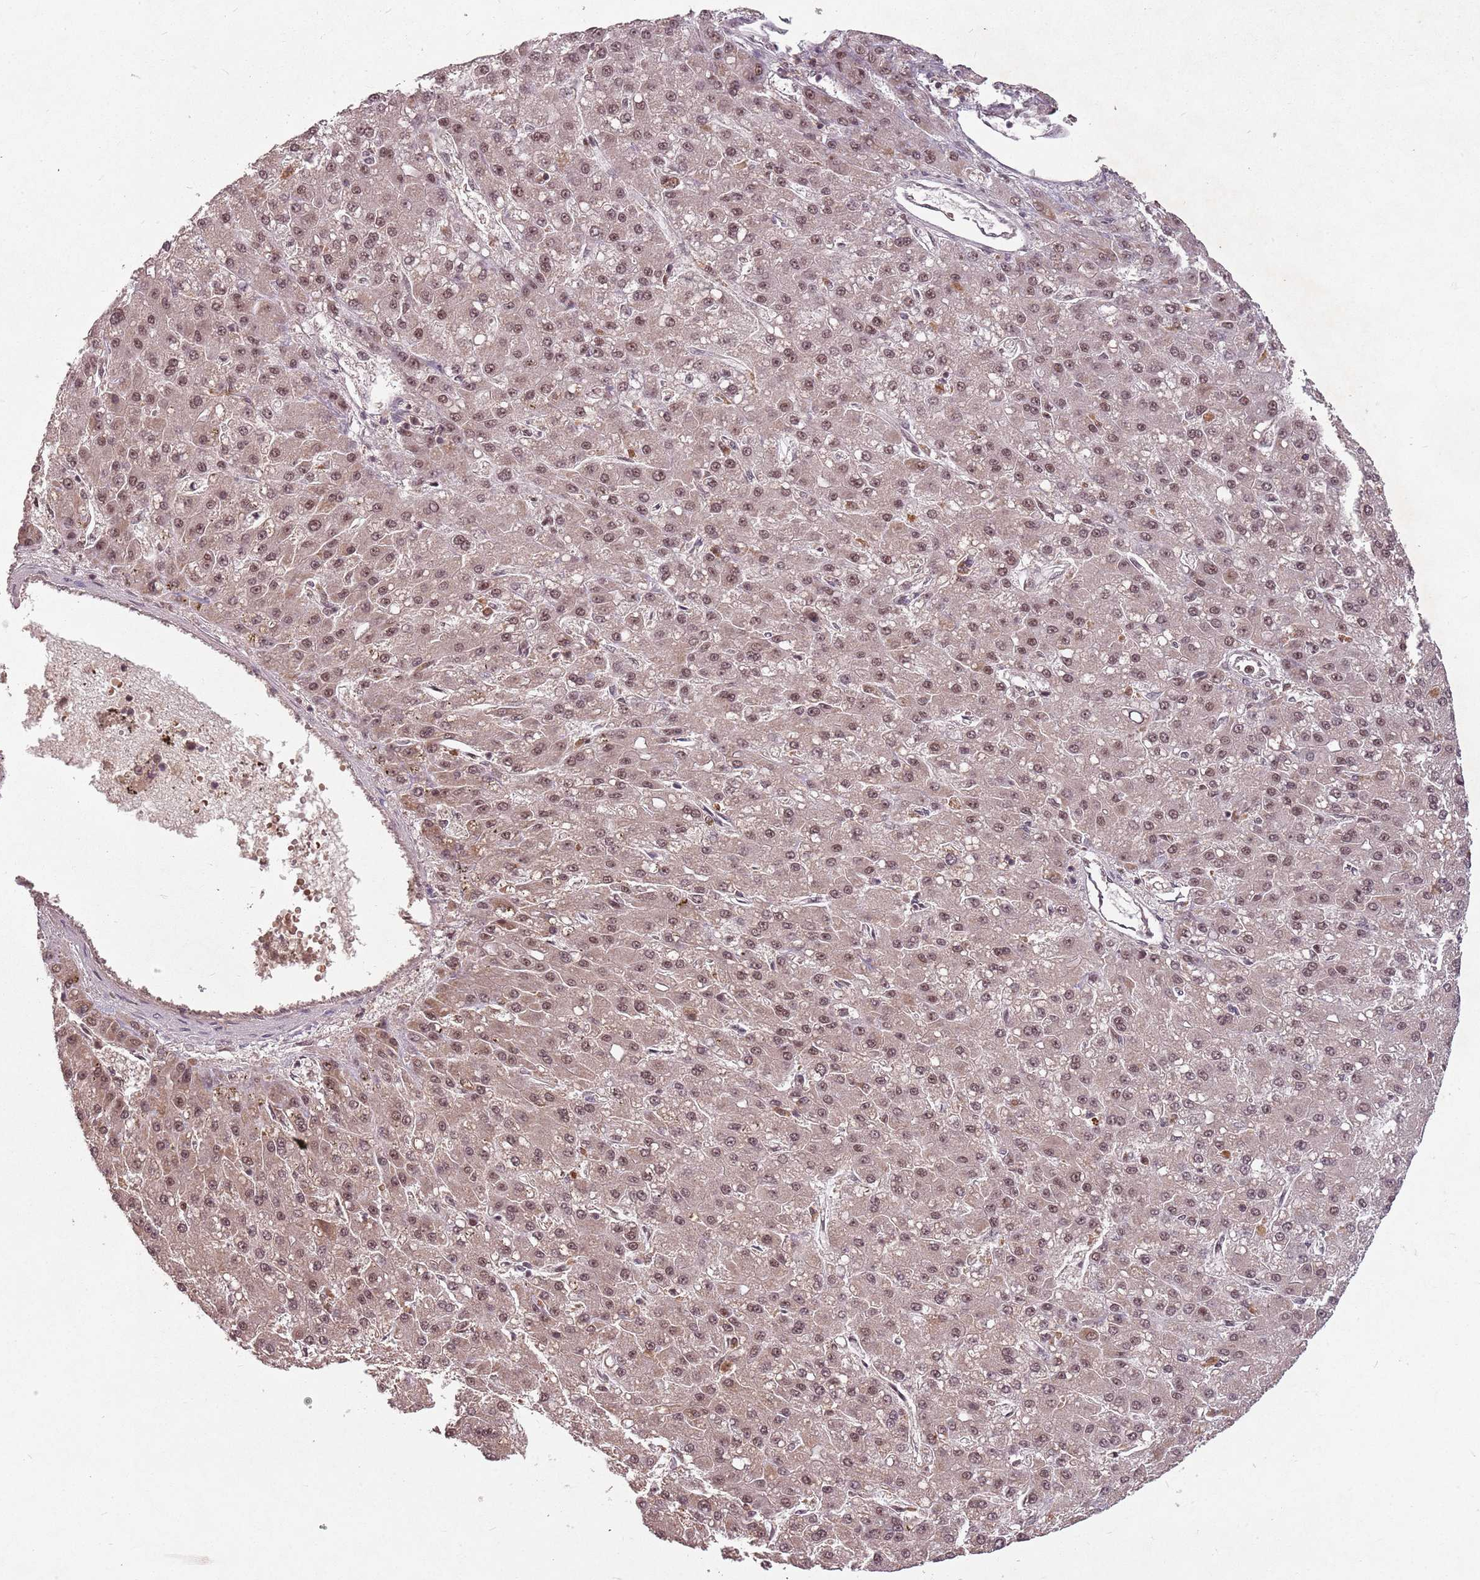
{"staining": {"intensity": "moderate", "quantity": ">75%", "location": "nuclear"}, "tissue": "liver cancer", "cell_type": "Tumor cells", "image_type": "cancer", "snomed": [{"axis": "morphology", "description": "Carcinoma, Hepatocellular, NOS"}, {"axis": "topography", "description": "Liver"}], "caption": "Protein staining exhibits moderate nuclear expression in approximately >75% of tumor cells in liver cancer (hepatocellular carcinoma).", "gene": "NCBP1", "patient": {"sex": "male", "age": 67}}